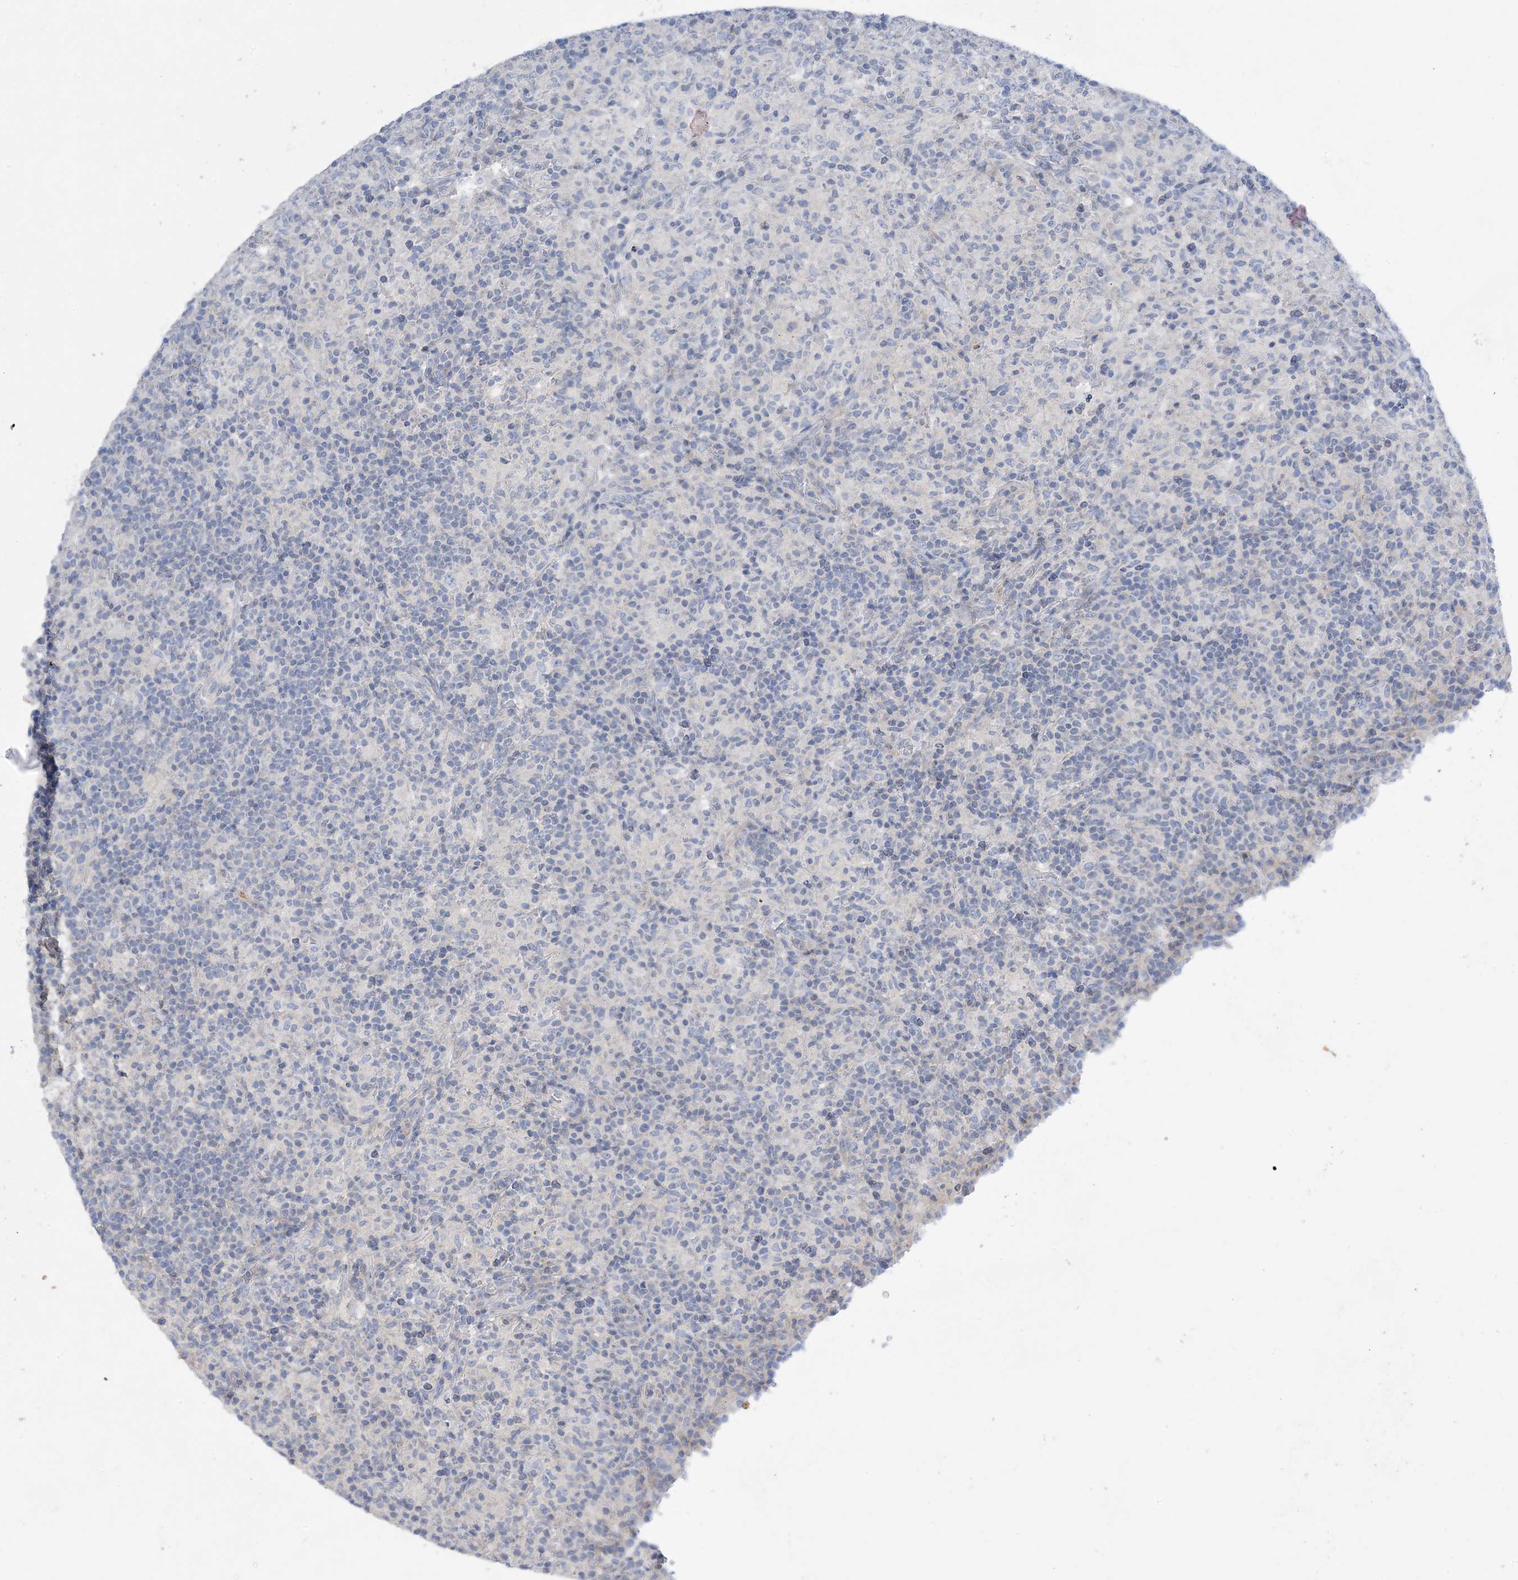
{"staining": {"intensity": "negative", "quantity": "none", "location": "none"}, "tissue": "lymphoma", "cell_type": "Tumor cells", "image_type": "cancer", "snomed": [{"axis": "morphology", "description": "Hodgkin's disease, NOS"}, {"axis": "topography", "description": "Lymph node"}], "caption": "Image shows no significant protein expression in tumor cells of lymphoma.", "gene": "KPRP", "patient": {"sex": "male", "age": 70}}